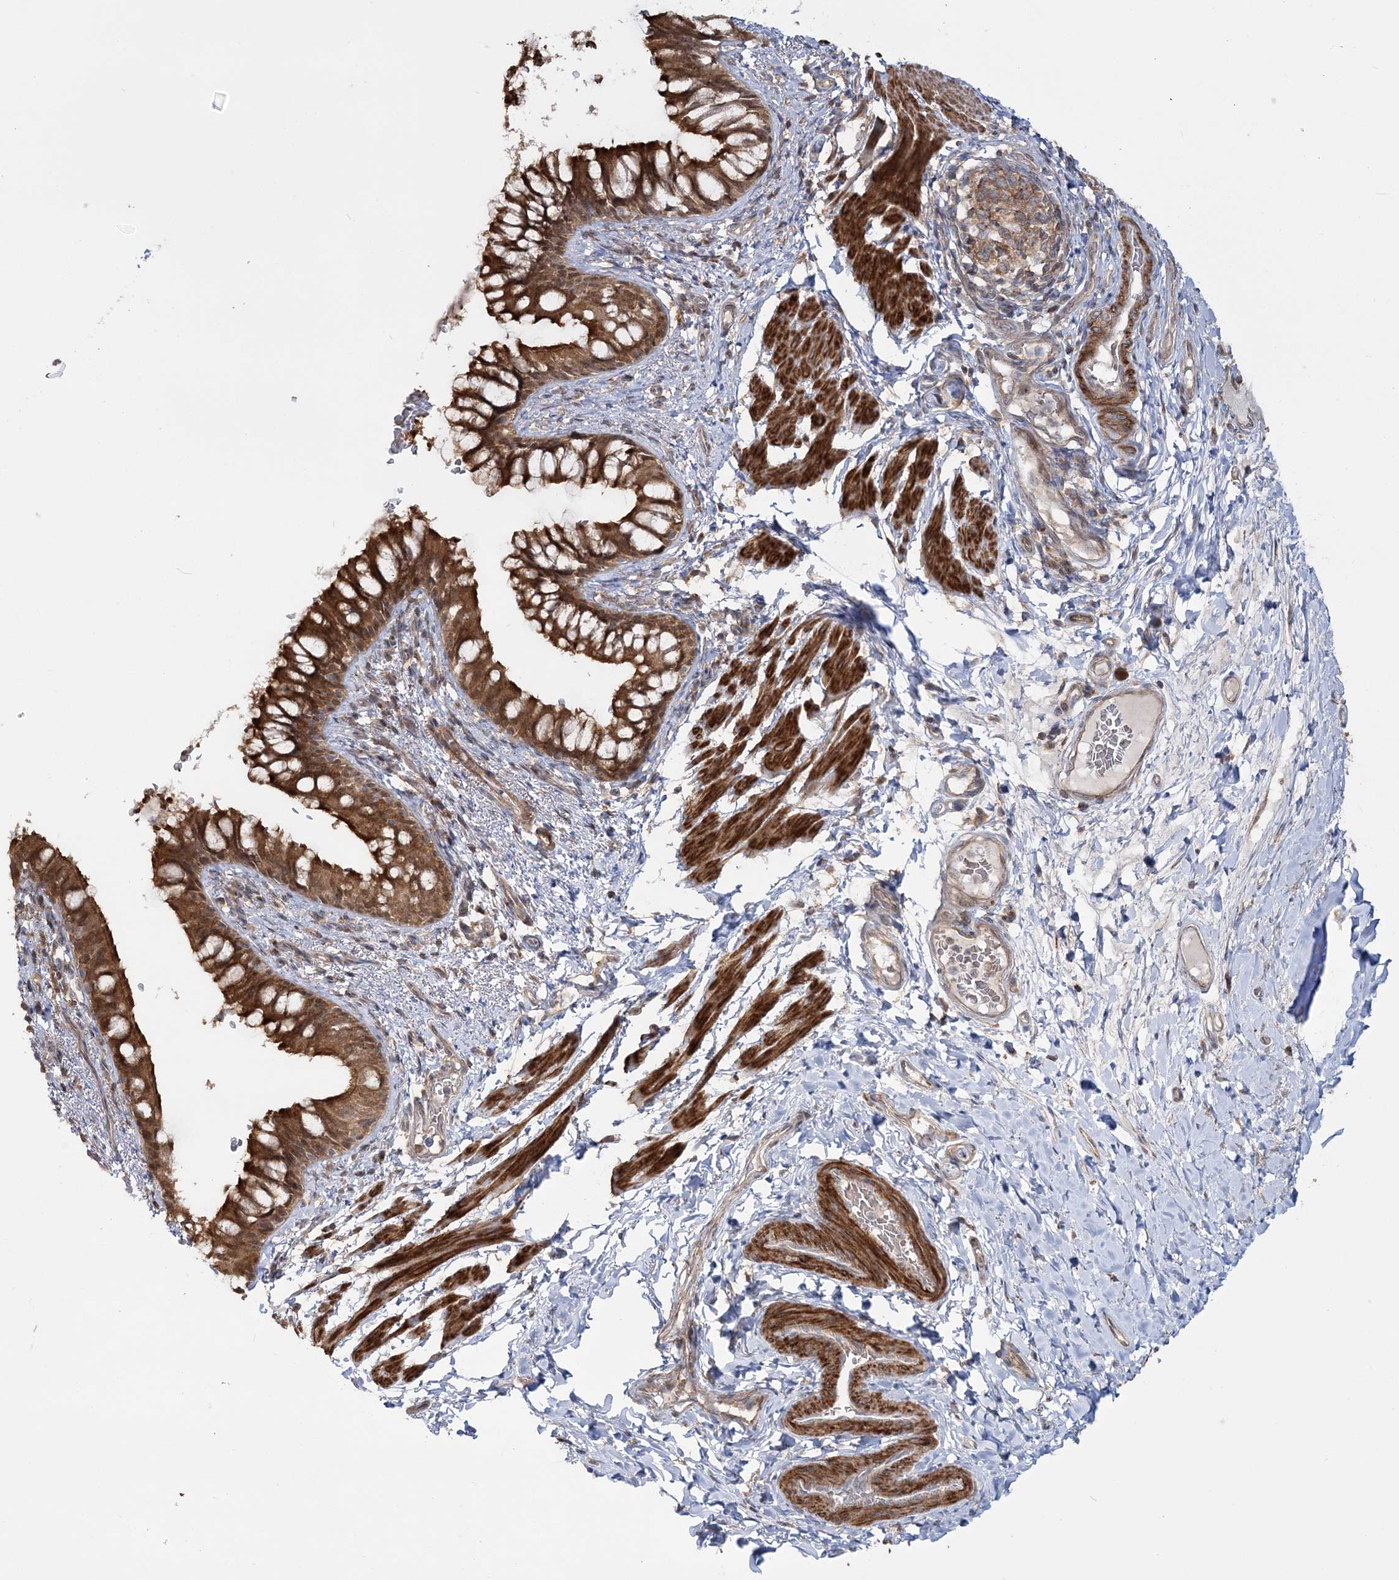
{"staining": {"intensity": "strong", "quantity": ">75%", "location": "cytoplasmic/membranous,nuclear"}, "tissue": "bronchus", "cell_type": "Respiratory epithelial cells", "image_type": "normal", "snomed": [{"axis": "morphology", "description": "Normal tissue, NOS"}, {"axis": "topography", "description": "Cartilage tissue"}, {"axis": "topography", "description": "Bronchus"}], "caption": "Immunohistochemistry histopathology image of normal human bronchus stained for a protein (brown), which demonstrates high levels of strong cytoplasmic/membranous,nuclear positivity in approximately >75% of respiratory epithelial cells.", "gene": "MOCS2", "patient": {"sex": "female", "age": 36}}